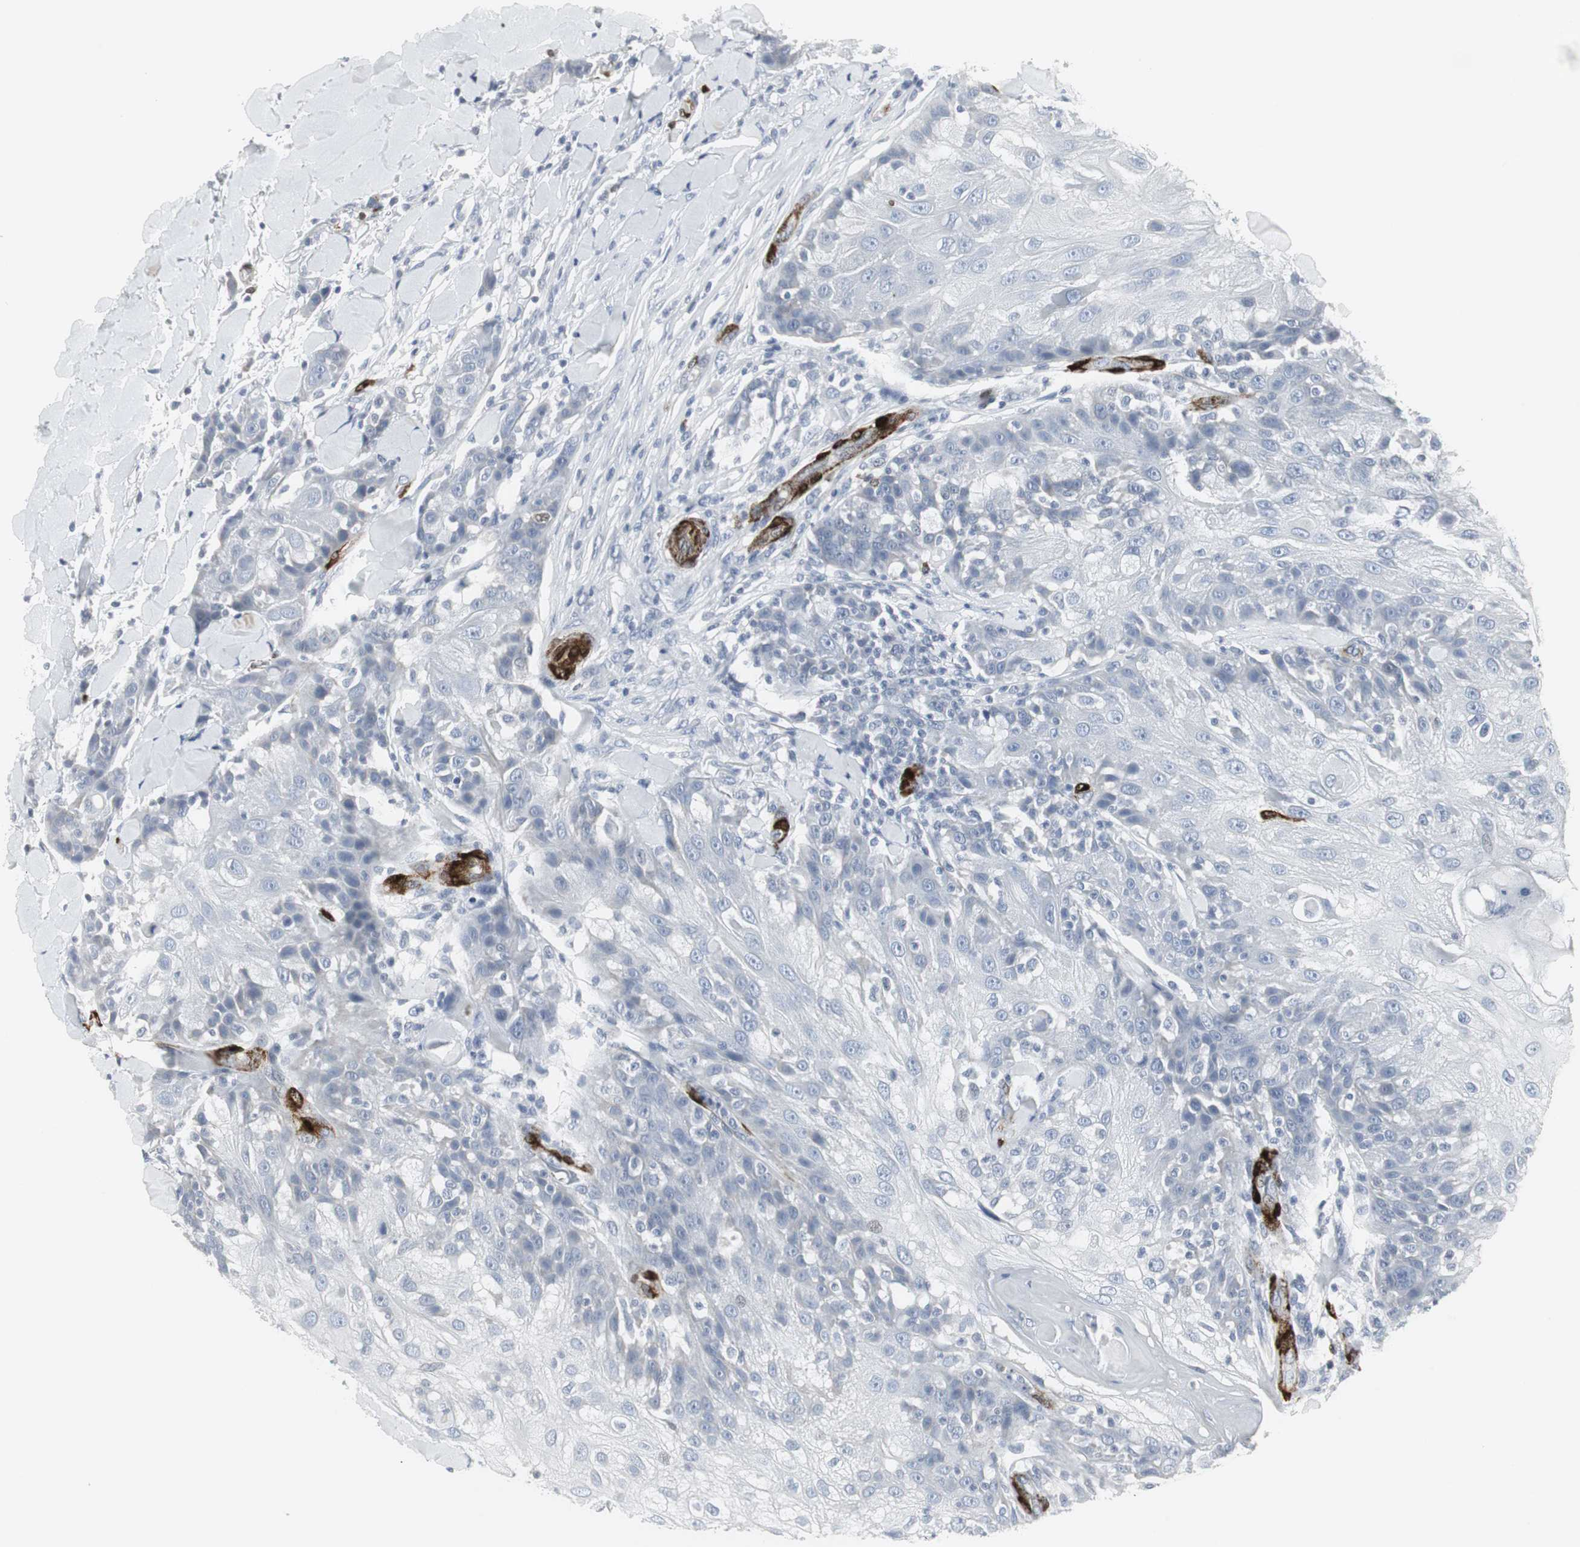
{"staining": {"intensity": "negative", "quantity": "none", "location": "none"}, "tissue": "skin cancer", "cell_type": "Tumor cells", "image_type": "cancer", "snomed": [{"axis": "morphology", "description": "Normal tissue, NOS"}, {"axis": "morphology", "description": "Squamous cell carcinoma, NOS"}, {"axis": "topography", "description": "Skin"}], "caption": "A high-resolution histopathology image shows immunohistochemistry staining of skin cancer, which reveals no significant positivity in tumor cells.", "gene": "PPP1R14A", "patient": {"sex": "female", "age": 83}}